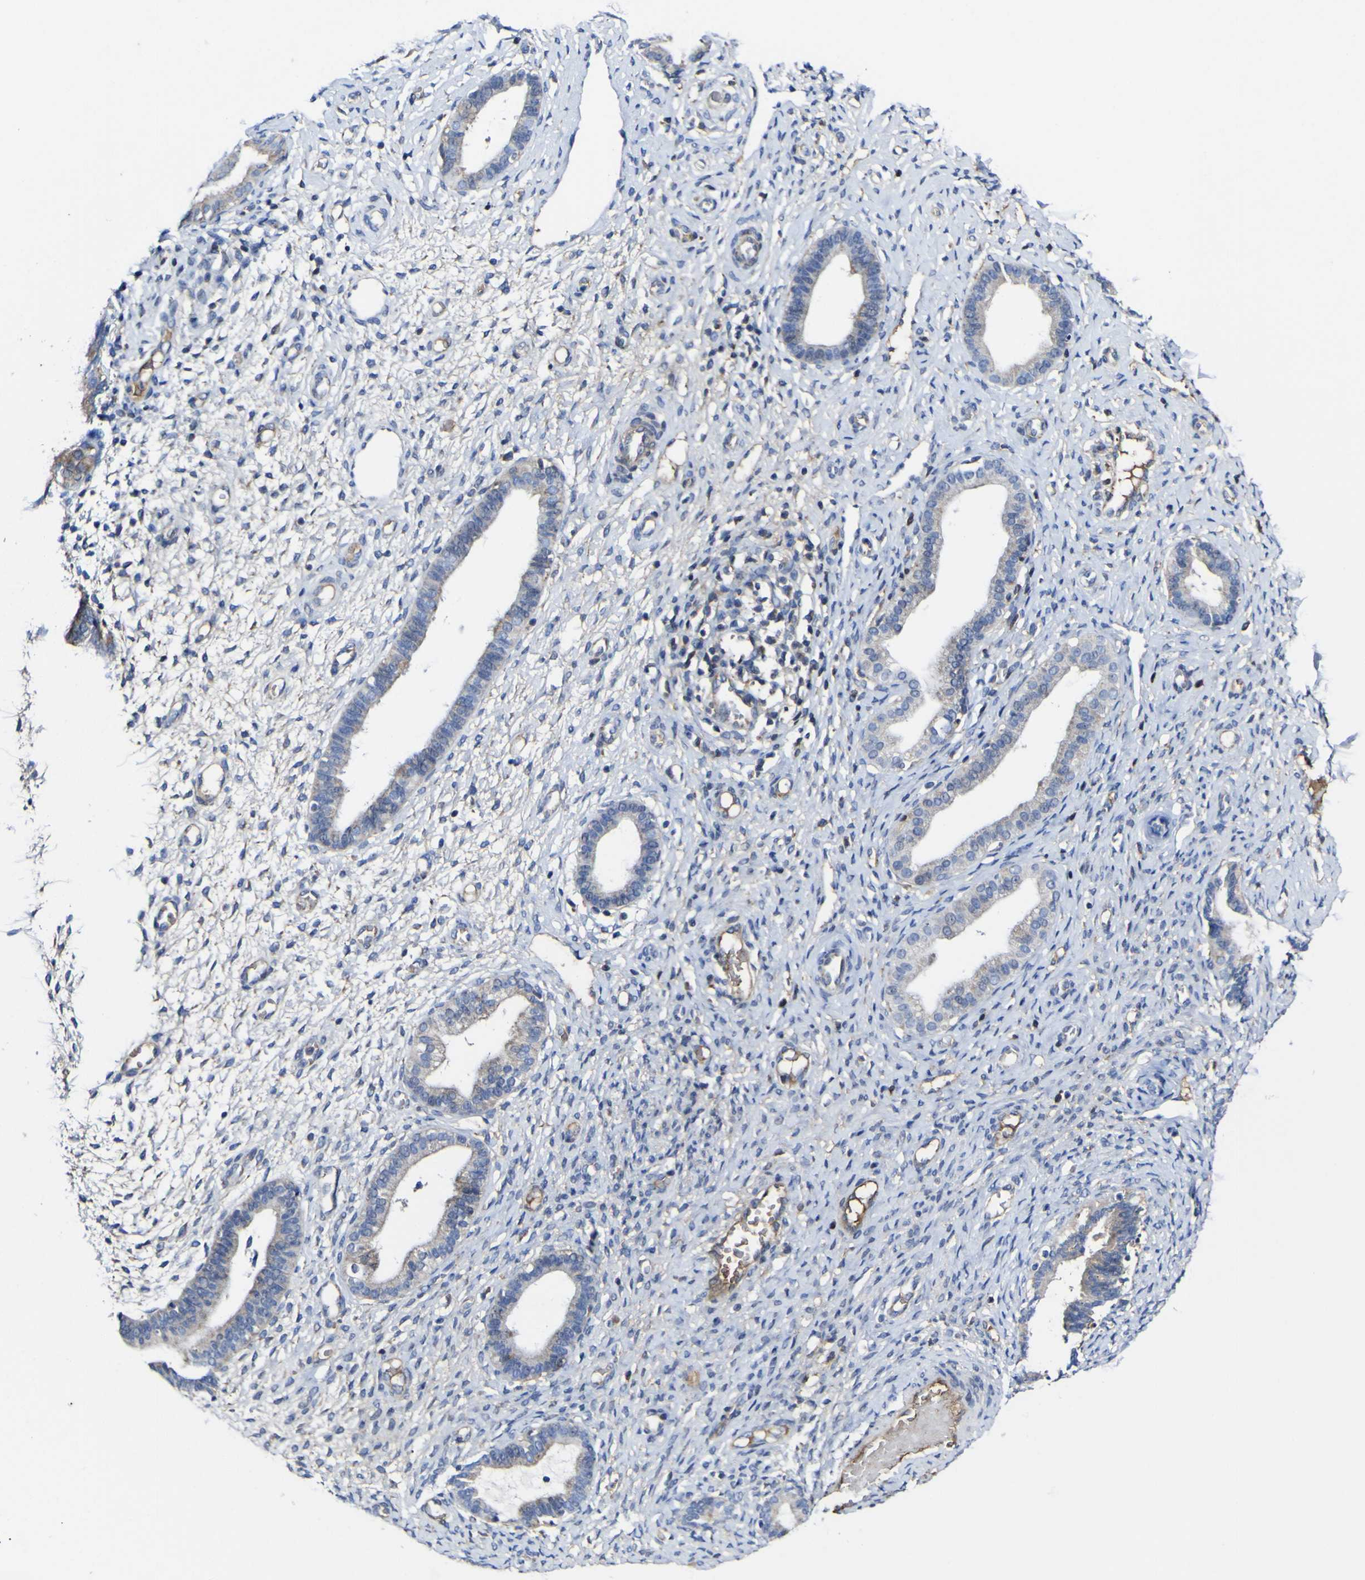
{"staining": {"intensity": "moderate", "quantity": "<25%", "location": "cytoplasmic/membranous"}, "tissue": "endometrium", "cell_type": "Cells in endometrial stroma", "image_type": "normal", "snomed": [{"axis": "morphology", "description": "Normal tissue, NOS"}, {"axis": "topography", "description": "Endometrium"}], "caption": "Immunohistochemistry (IHC) of benign human endometrium reveals low levels of moderate cytoplasmic/membranous staining in about <25% of cells in endometrial stroma. The protein is shown in brown color, while the nuclei are stained blue.", "gene": "CCDC90B", "patient": {"sex": "female", "age": 61}}